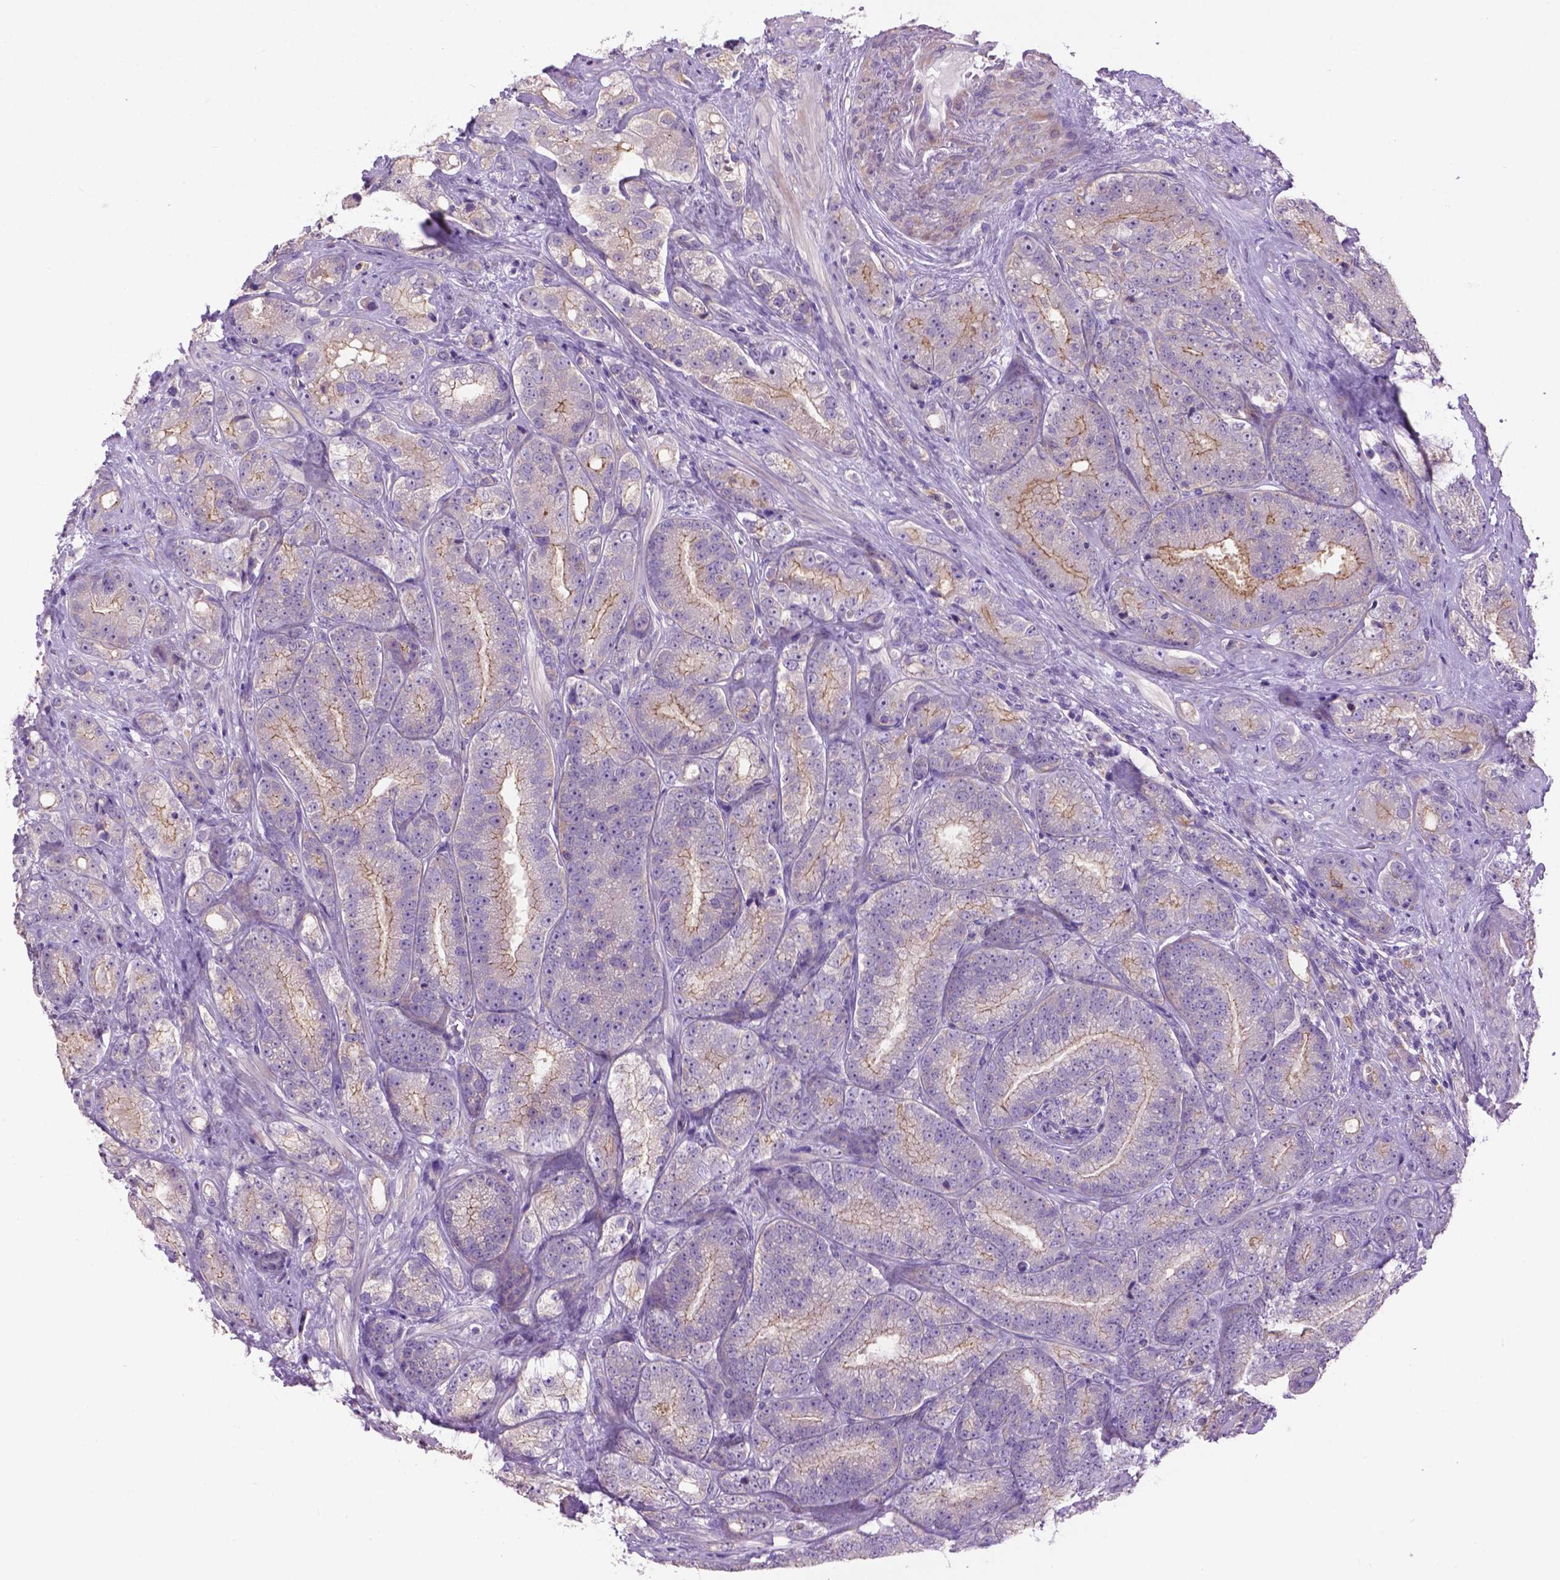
{"staining": {"intensity": "moderate", "quantity": "<25%", "location": "cytoplasmic/membranous"}, "tissue": "prostate cancer", "cell_type": "Tumor cells", "image_type": "cancer", "snomed": [{"axis": "morphology", "description": "Adenocarcinoma, NOS"}, {"axis": "topography", "description": "Prostate"}], "caption": "A brown stain labels moderate cytoplasmic/membranous staining of a protein in human prostate cancer (adenocarcinoma) tumor cells.", "gene": "CDH7", "patient": {"sex": "male", "age": 63}}